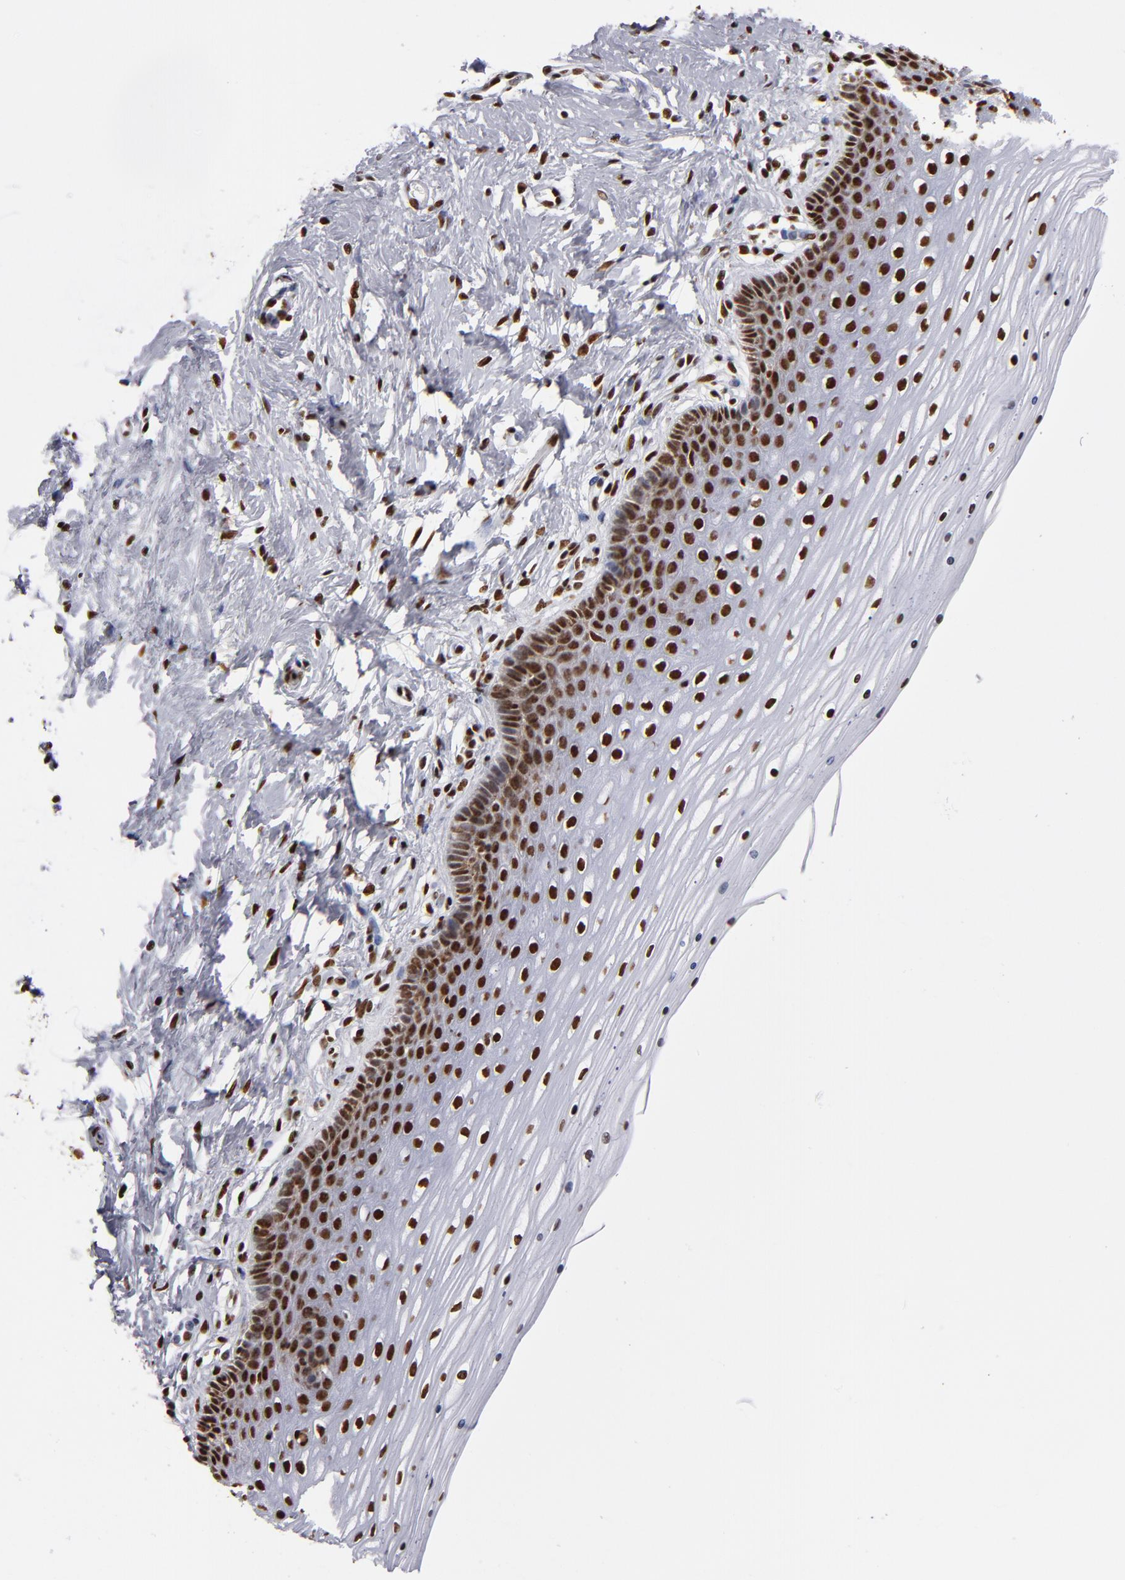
{"staining": {"intensity": "strong", "quantity": ">75%", "location": "nuclear"}, "tissue": "cervix", "cell_type": "Glandular cells", "image_type": "normal", "snomed": [{"axis": "morphology", "description": "Normal tissue, NOS"}, {"axis": "topography", "description": "Cervix"}], "caption": "Immunohistochemical staining of unremarkable human cervix reveals >75% levels of strong nuclear protein expression in approximately >75% of glandular cells.", "gene": "MRE11", "patient": {"sex": "female", "age": 39}}